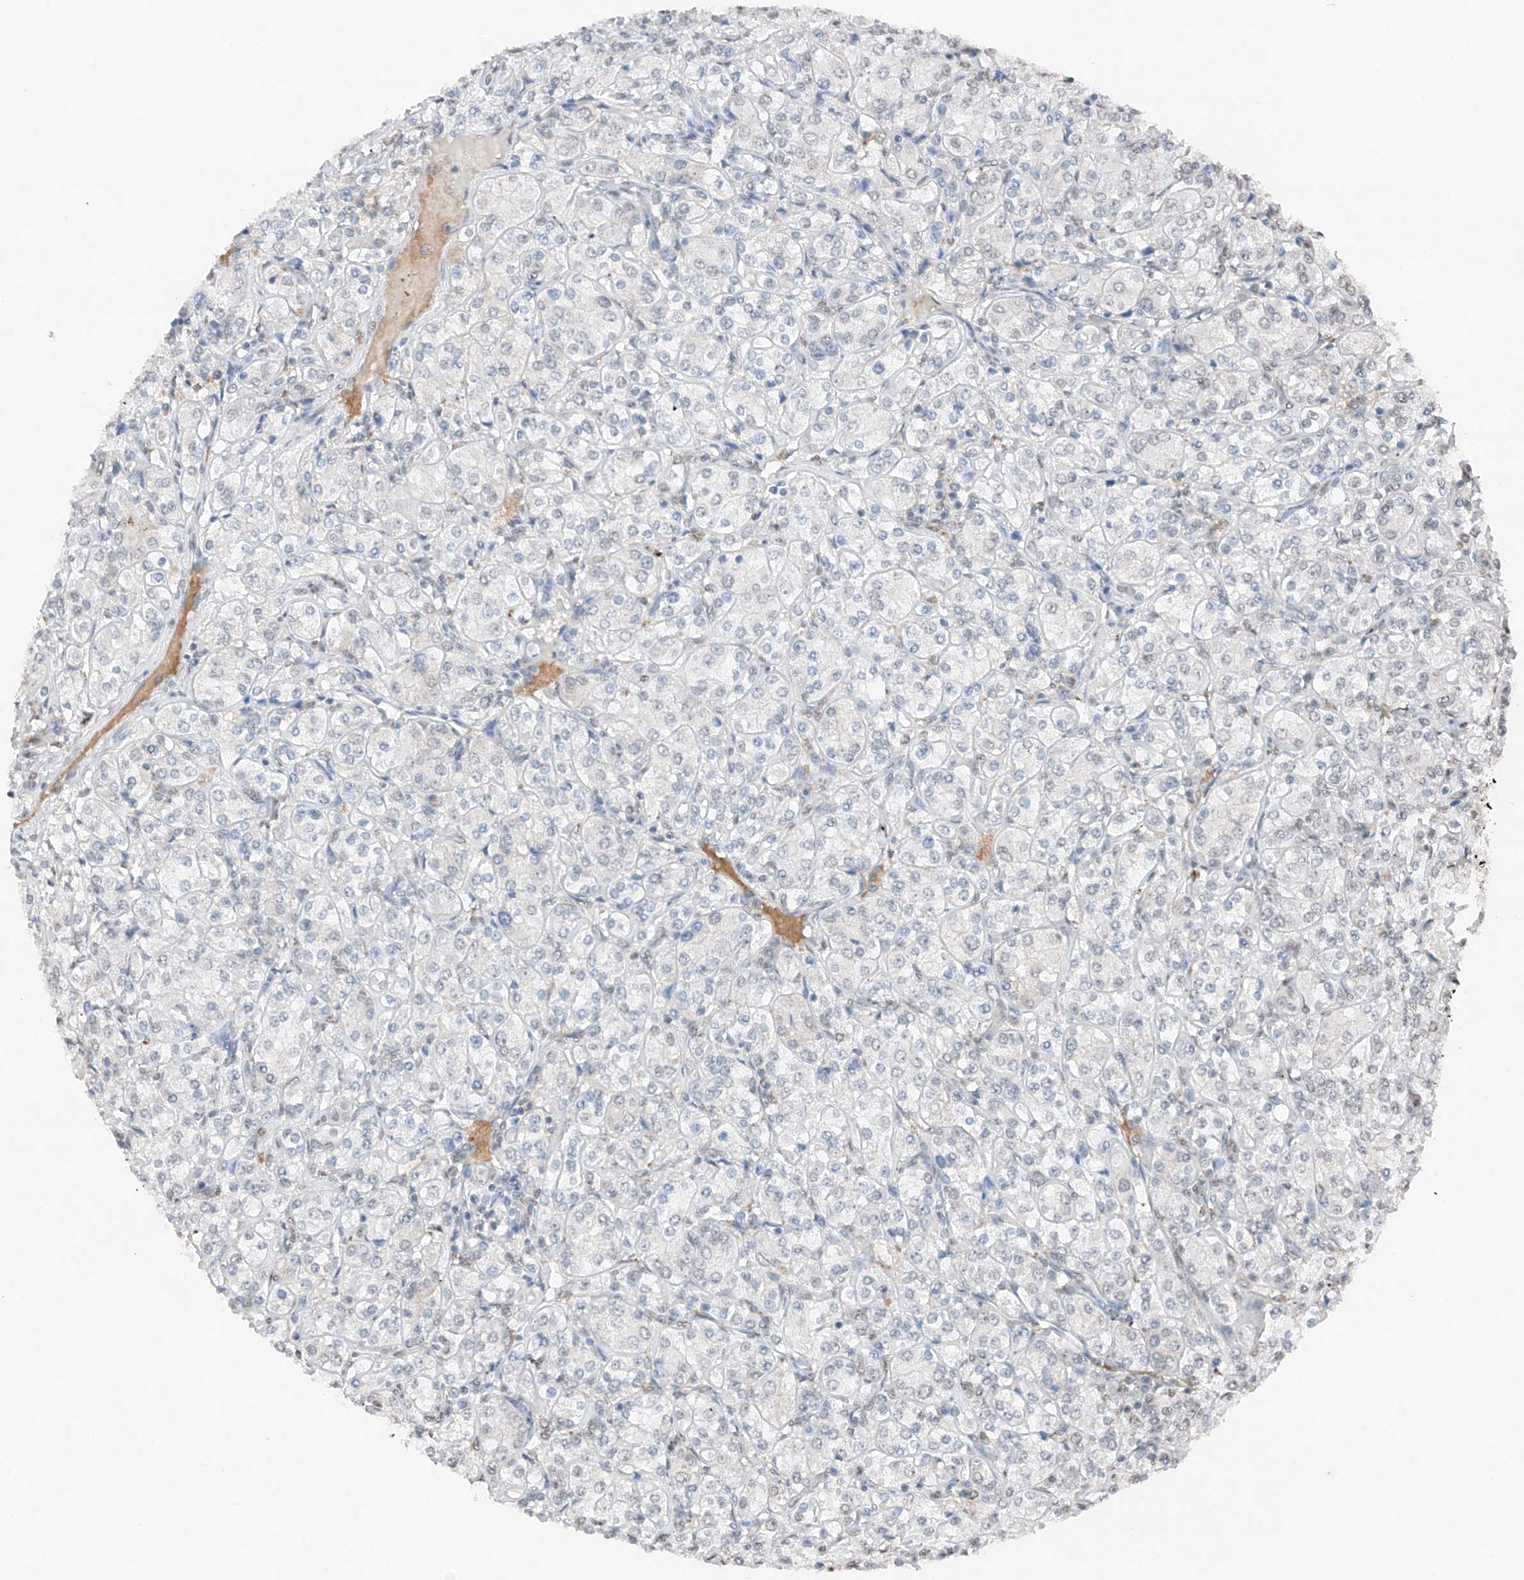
{"staining": {"intensity": "negative", "quantity": "none", "location": "none"}, "tissue": "renal cancer", "cell_type": "Tumor cells", "image_type": "cancer", "snomed": [{"axis": "morphology", "description": "Adenocarcinoma, NOS"}, {"axis": "topography", "description": "Kidney"}], "caption": "The photomicrograph reveals no staining of tumor cells in adenocarcinoma (renal). (Brightfield microscopy of DAB (3,3'-diaminobenzidine) immunohistochemistry at high magnification).", "gene": "TBX4", "patient": {"sex": "male", "age": 77}}